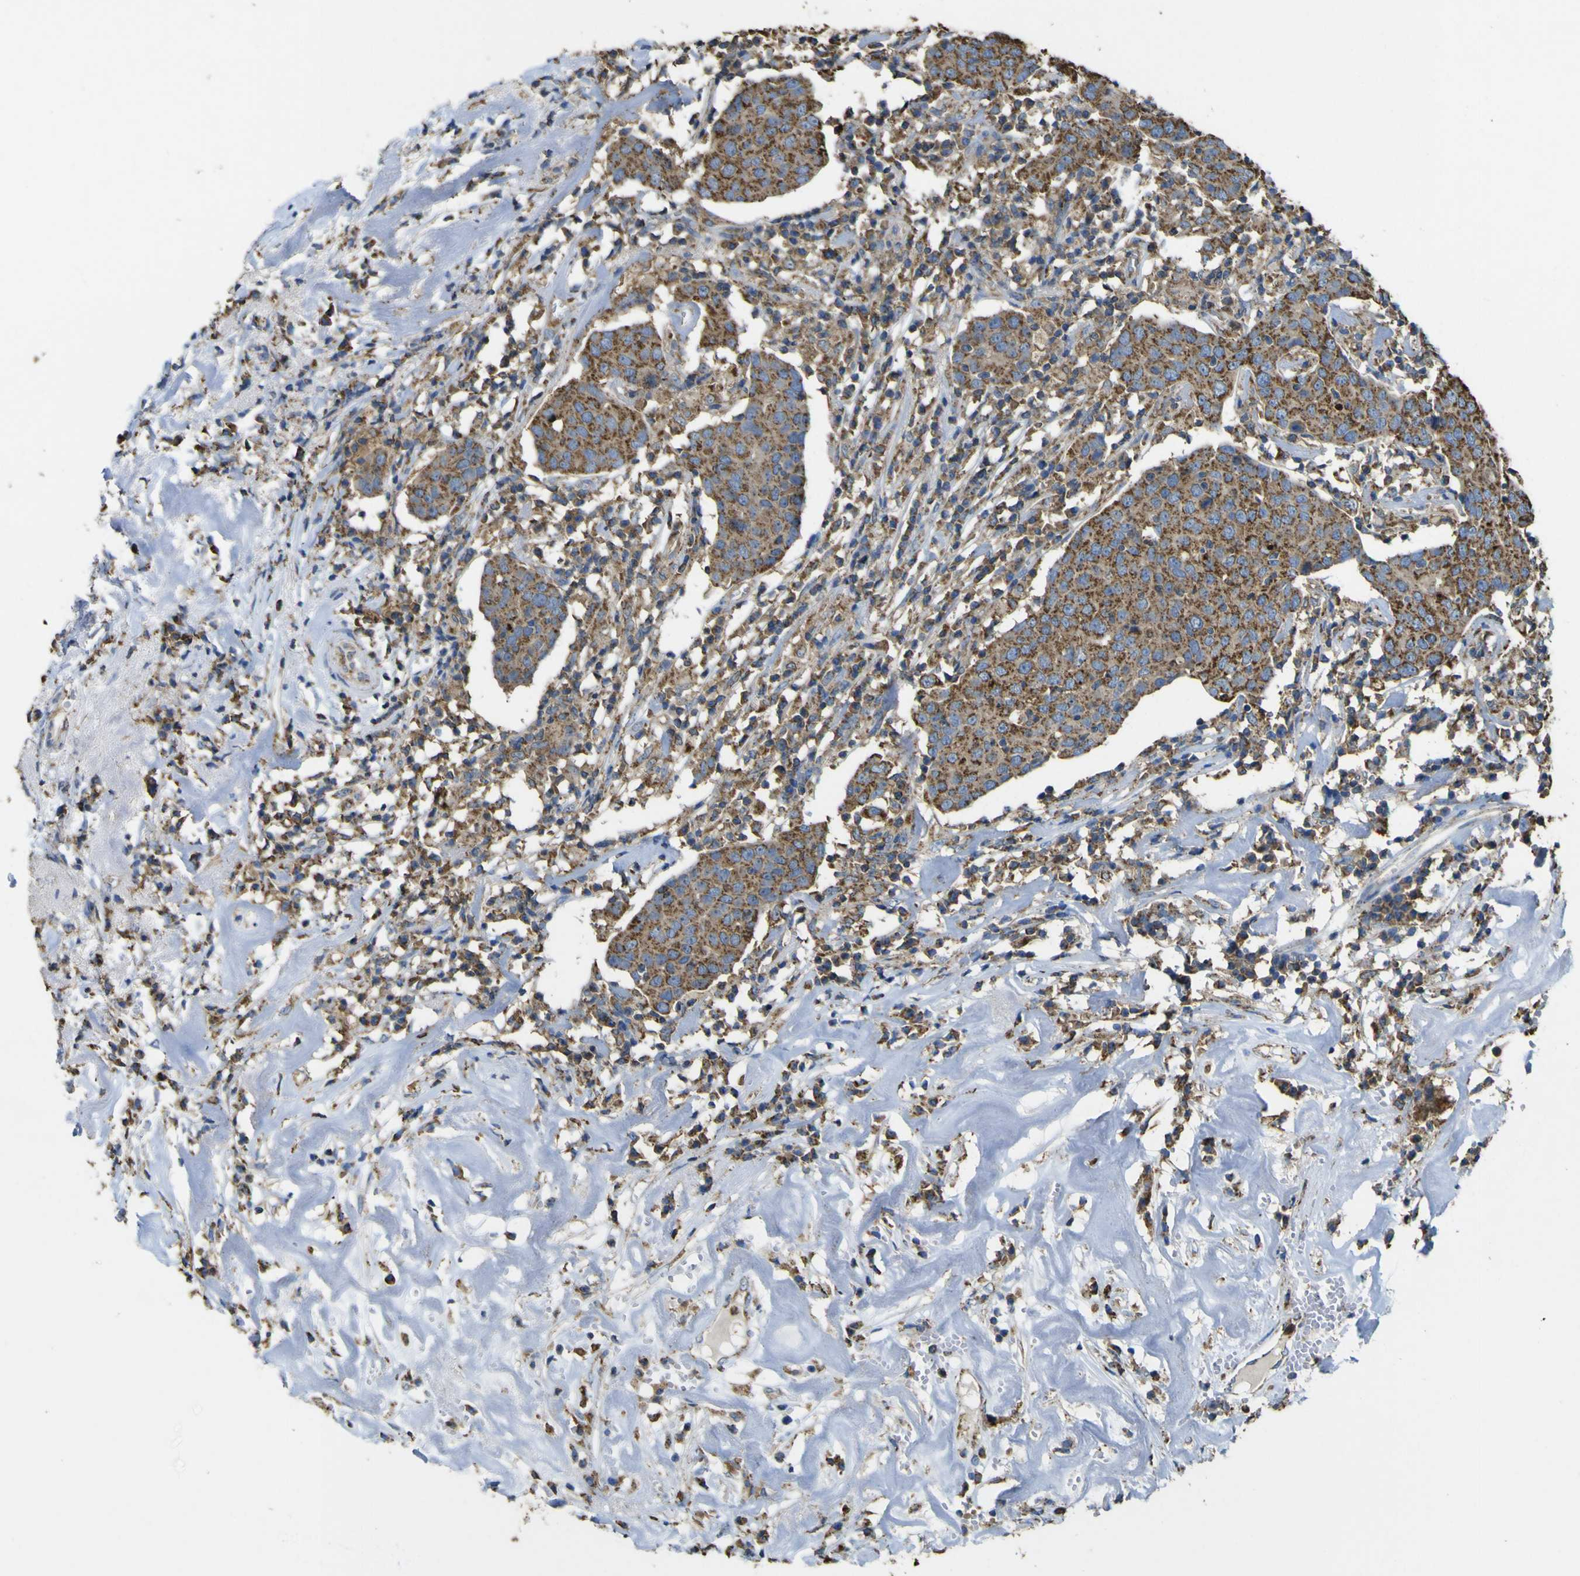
{"staining": {"intensity": "moderate", "quantity": ">75%", "location": "cytoplasmic/membranous"}, "tissue": "head and neck cancer", "cell_type": "Tumor cells", "image_type": "cancer", "snomed": [{"axis": "morphology", "description": "Adenocarcinoma, NOS"}, {"axis": "topography", "description": "Salivary gland"}, {"axis": "topography", "description": "Head-Neck"}], "caption": "This is a photomicrograph of immunohistochemistry (IHC) staining of head and neck adenocarcinoma, which shows moderate staining in the cytoplasmic/membranous of tumor cells.", "gene": "ACSL3", "patient": {"sex": "female", "age": 65}}